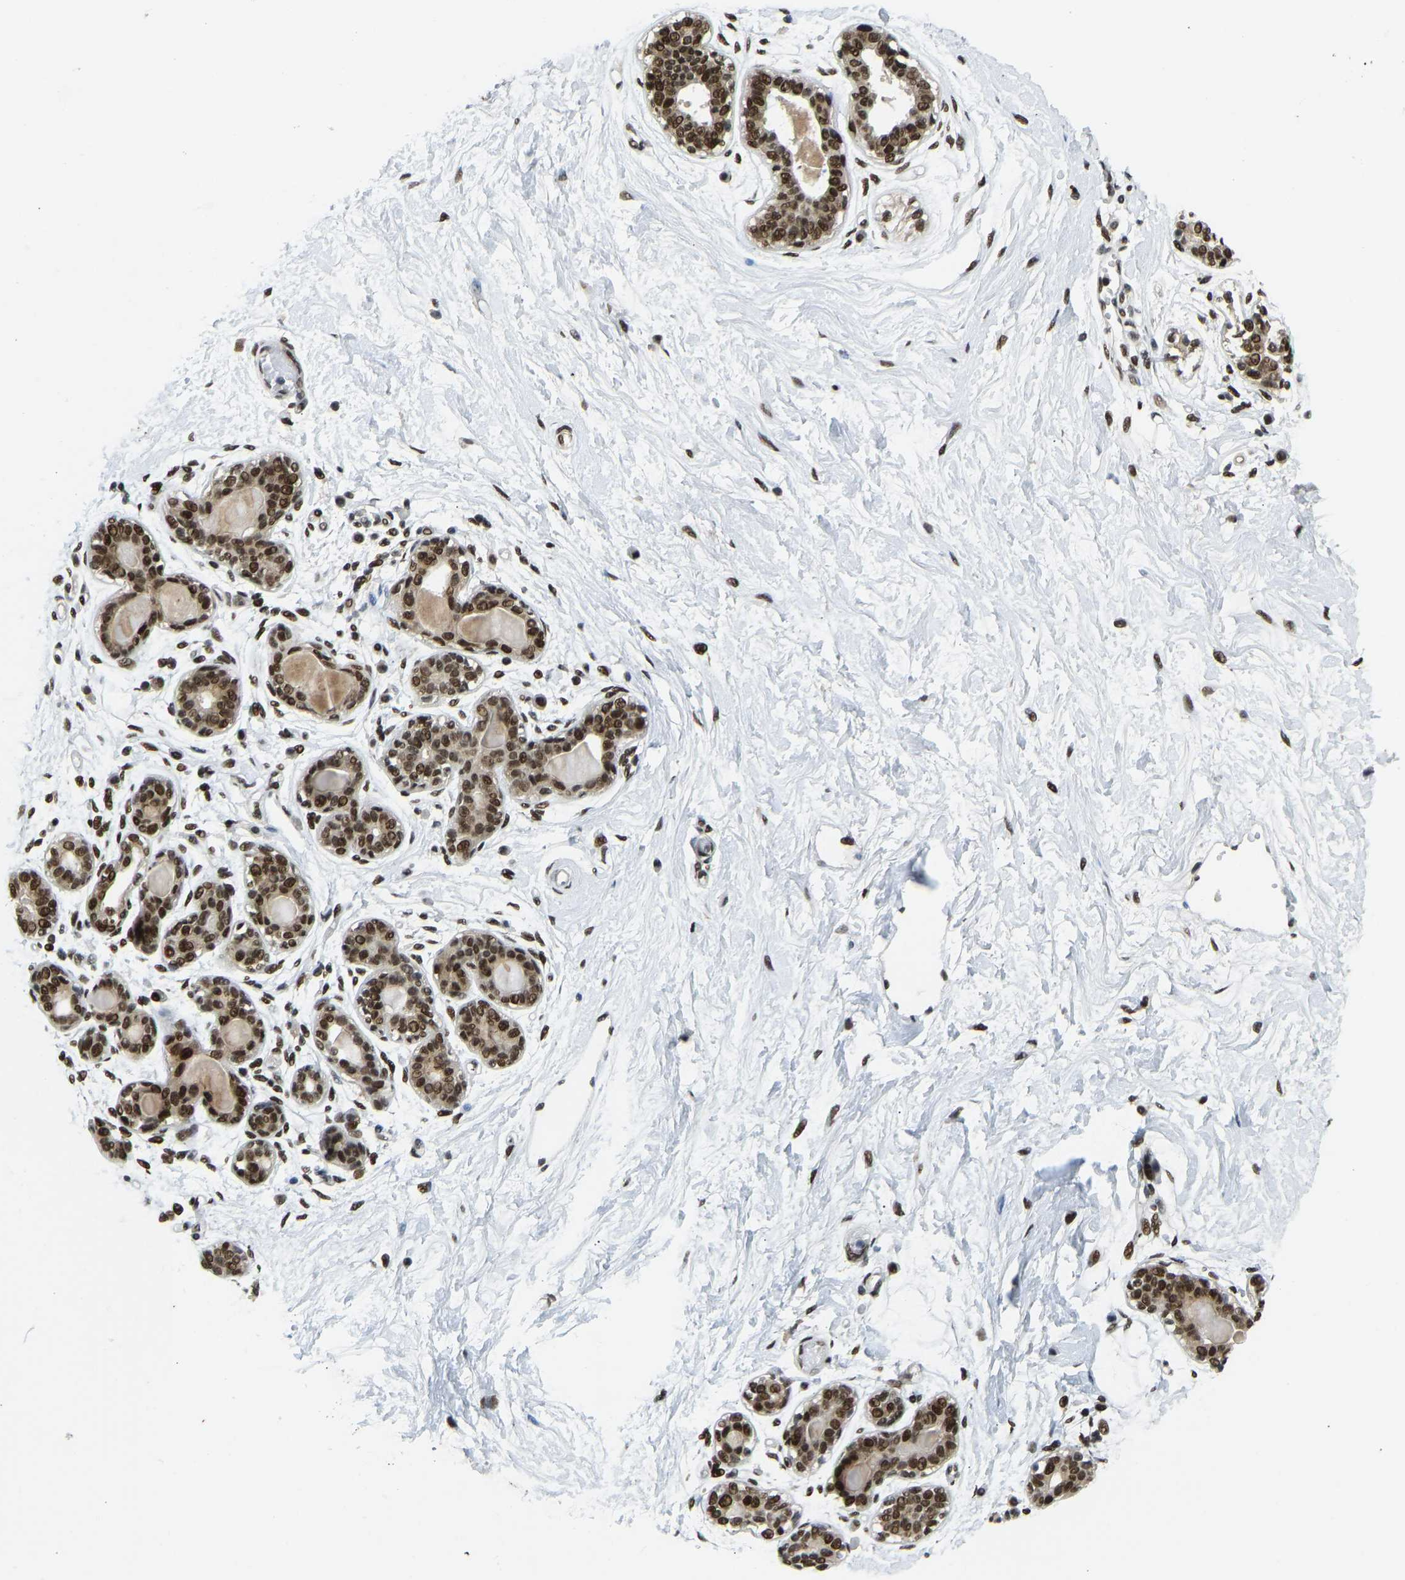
{"staining": {"intensity": "moderate", "quantity": ">75%", "location": "nuclear"}, "tissue": "breast", "cell_type": "Adipocytes", "image_type": "normal", "snomed": [{"axis": "morphology", "description": "Normal tissue, NOS"}, {"axis": "topography", "description": "Breast"}], "caption": "Protein staining displays moderate nuclear staining in approximately >75% of adipocytes in benign breast. The staining is performed using DAB (3,3'-diaminobenzidine) brown chromogen to label protein expression. The nuclei are counter-stained blue using hematoxylin.", "gene": "FOXK1", "patient": {"sex": "female", "age": 45}}